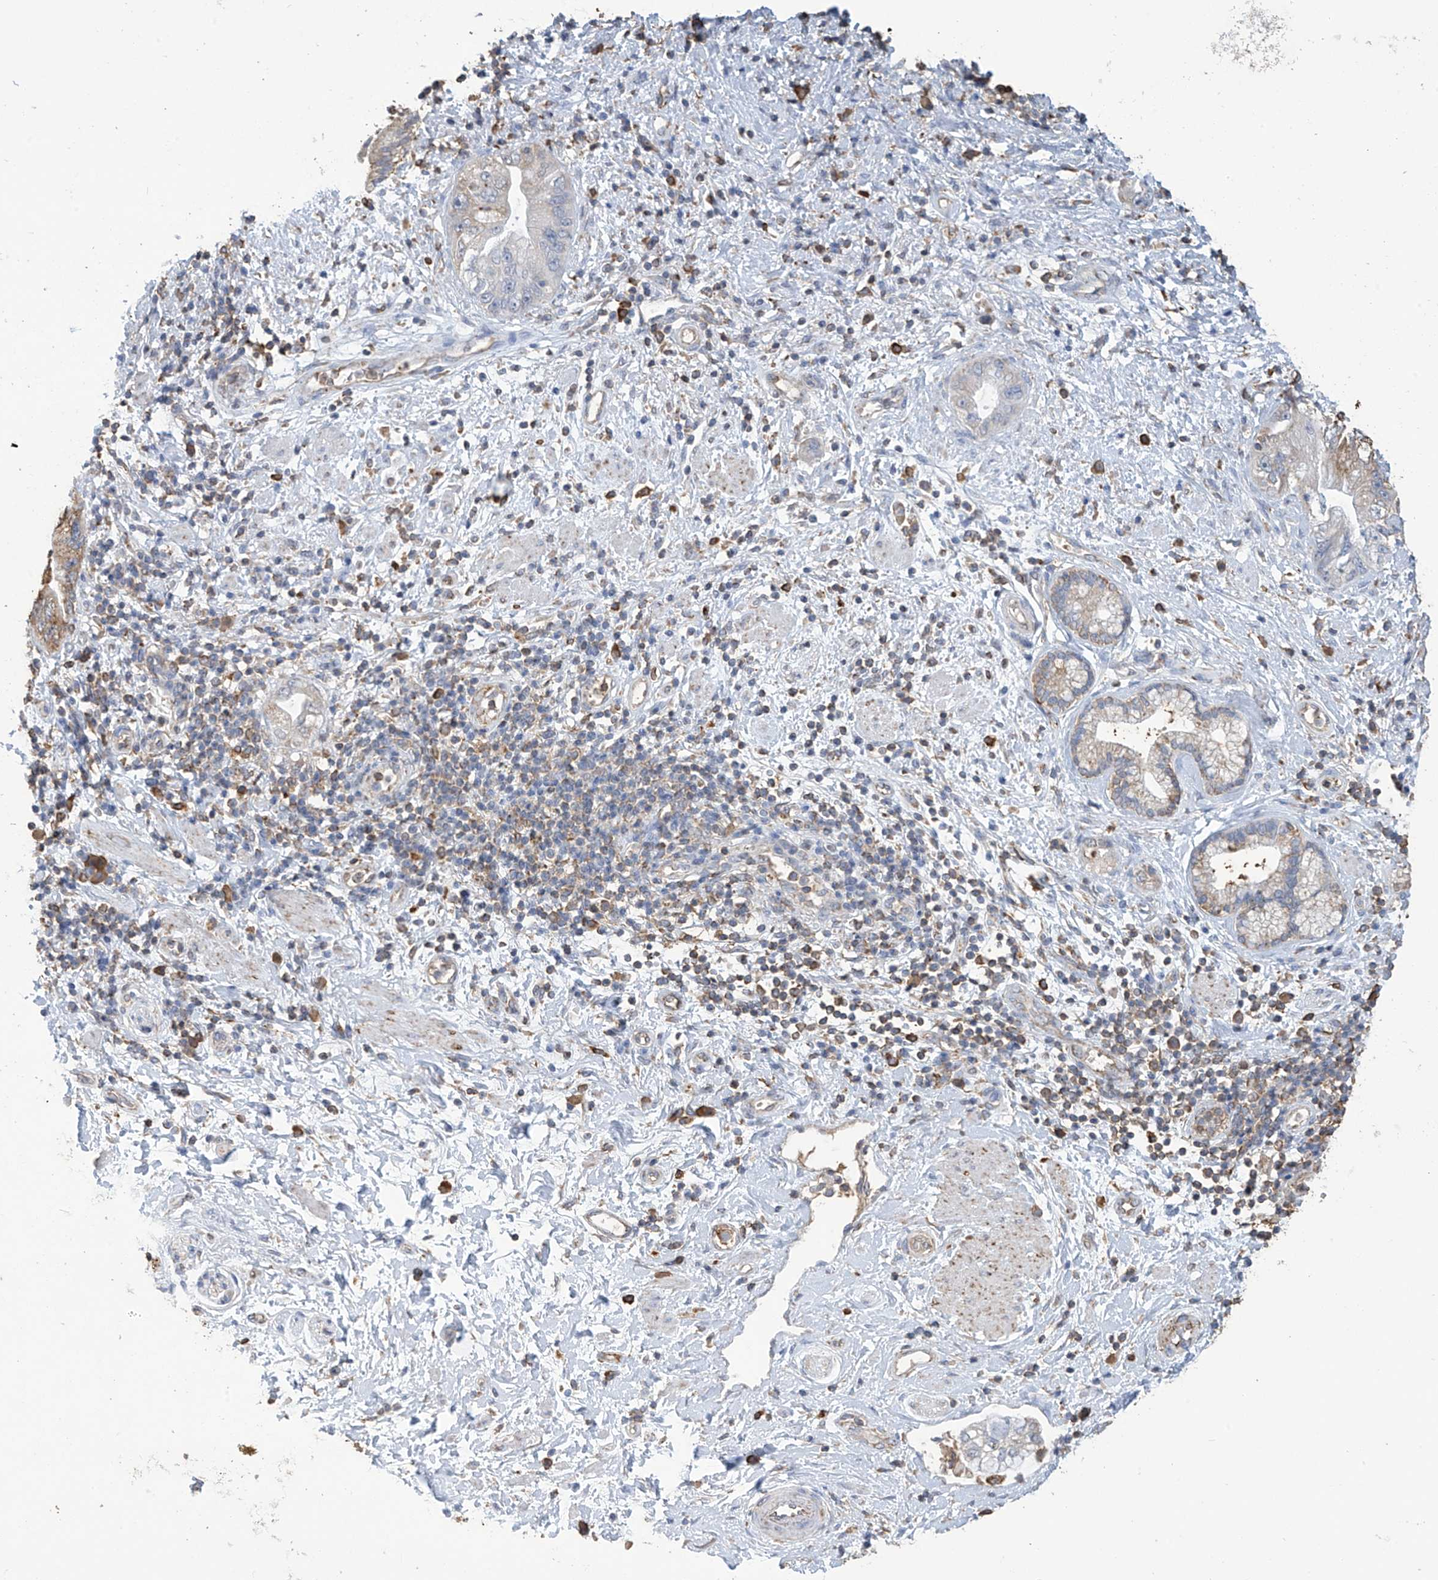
{"staining": {"intensity": "negative", "quantity": "none", "location": "none"}, "tissue": "pancreatic cancer", "cell_type": "Tumor cells", "image_type": "cancer", "snomed": [{"axis": "morphology", "description": "Adenocarcinoma, NOS"}, {"axis": "topography", "description": "Pancreas"}], "caption": "Photomicrograph shows no significant protein positivity in tumor cells of pancreatic adenocarcinoma.", "gene": "OGT", "patient": {"sex": "female", "age": 73}}